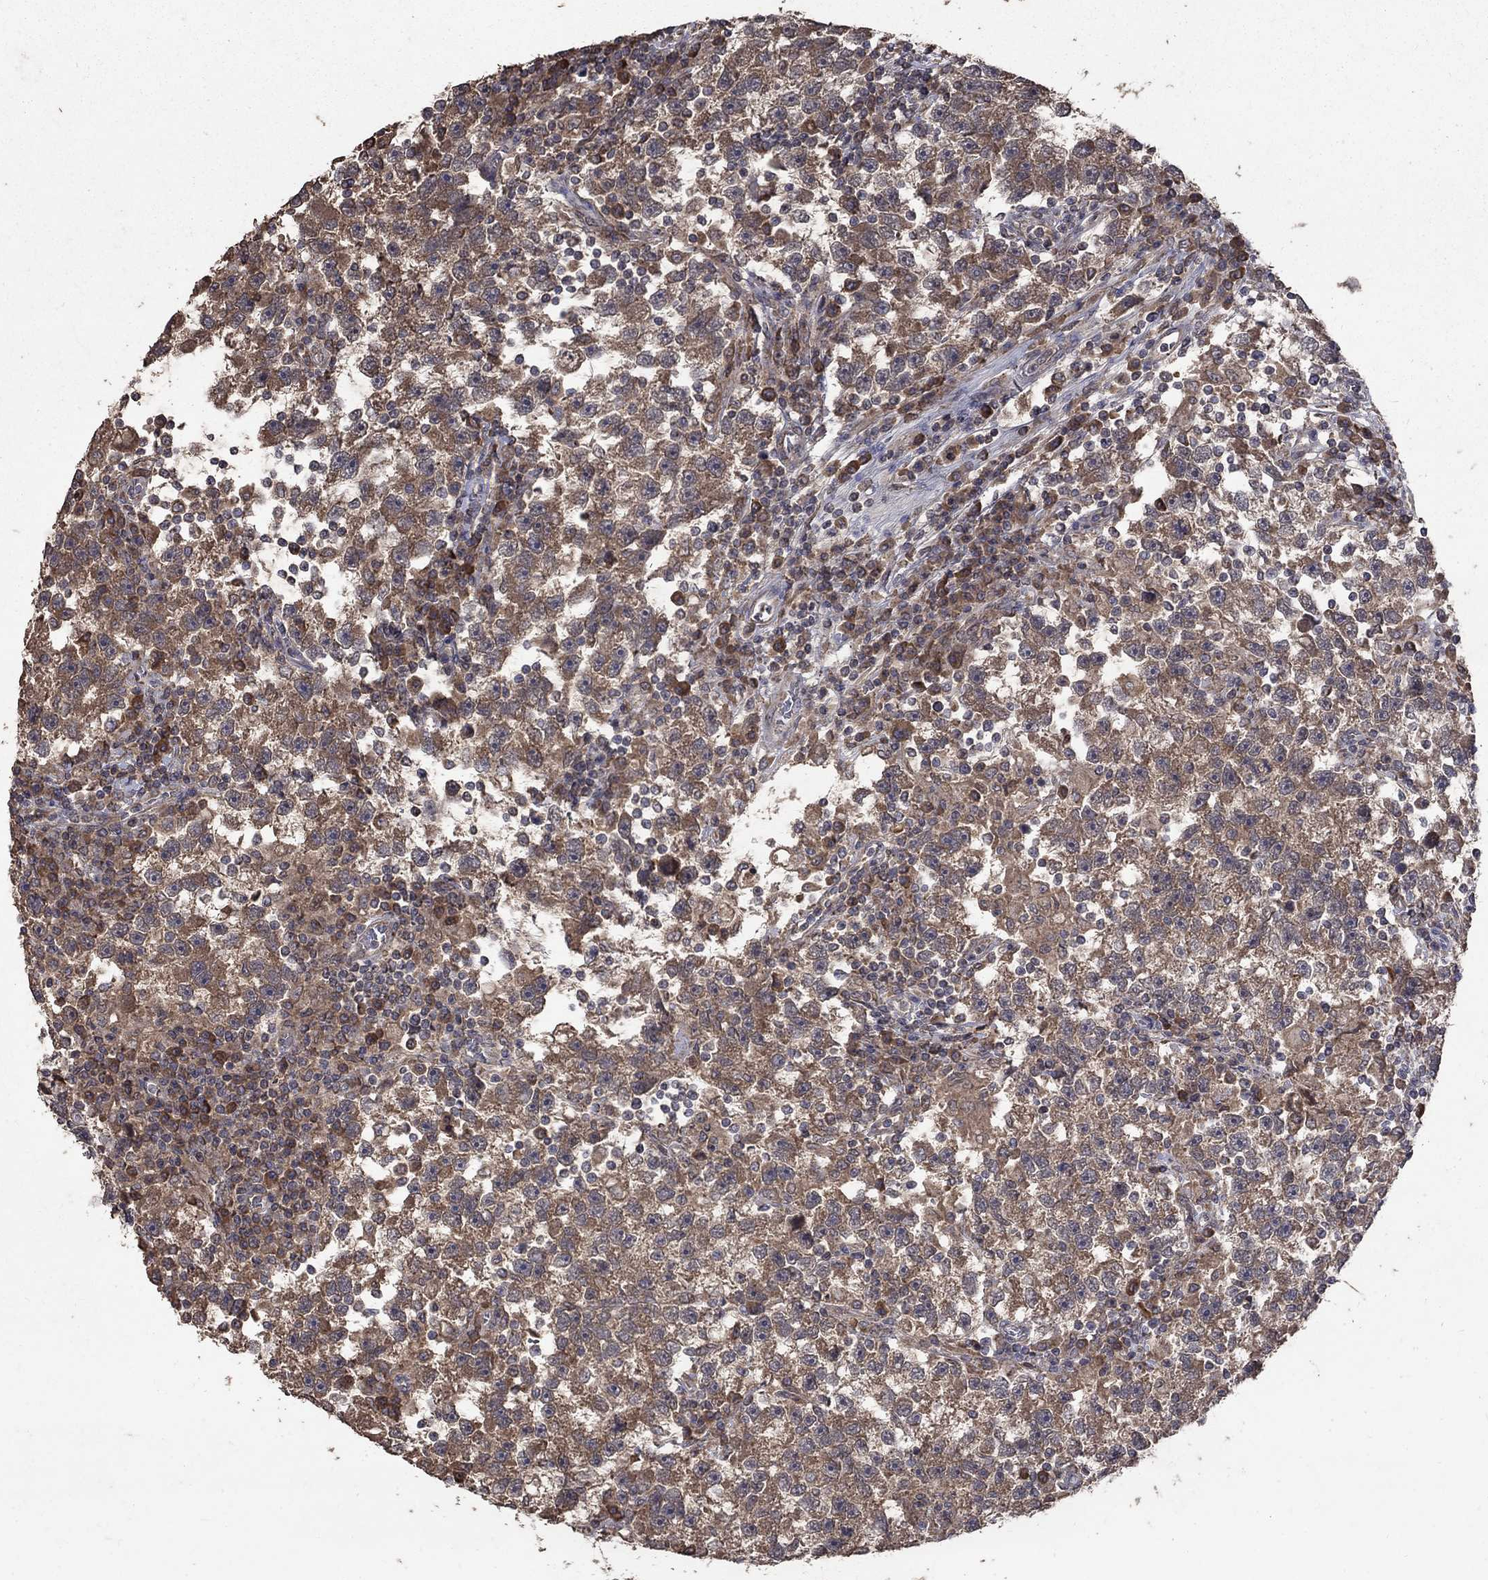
{"staining": {"intensity": "moderate", "quantity": "25%-75%", "location": "cytoplasmic/membranous"}, "tissue": "testis cancer", "cell_type": "Tumor cells", "image_type": "cancer", "snomed": [{"axis": "morphology", "description": "Seminoma, NOS"}, {"axis": "topography", "description": "Testis"}], "caption": "Brown immunohistochemical staining in testis cancer (seminoma) exhibits moderate cytoplasmic/membranous positivity in about 25%-75% of tumor cells.", "gene": "C17orf75", "patient": {"sex": "male", "age": 47}}